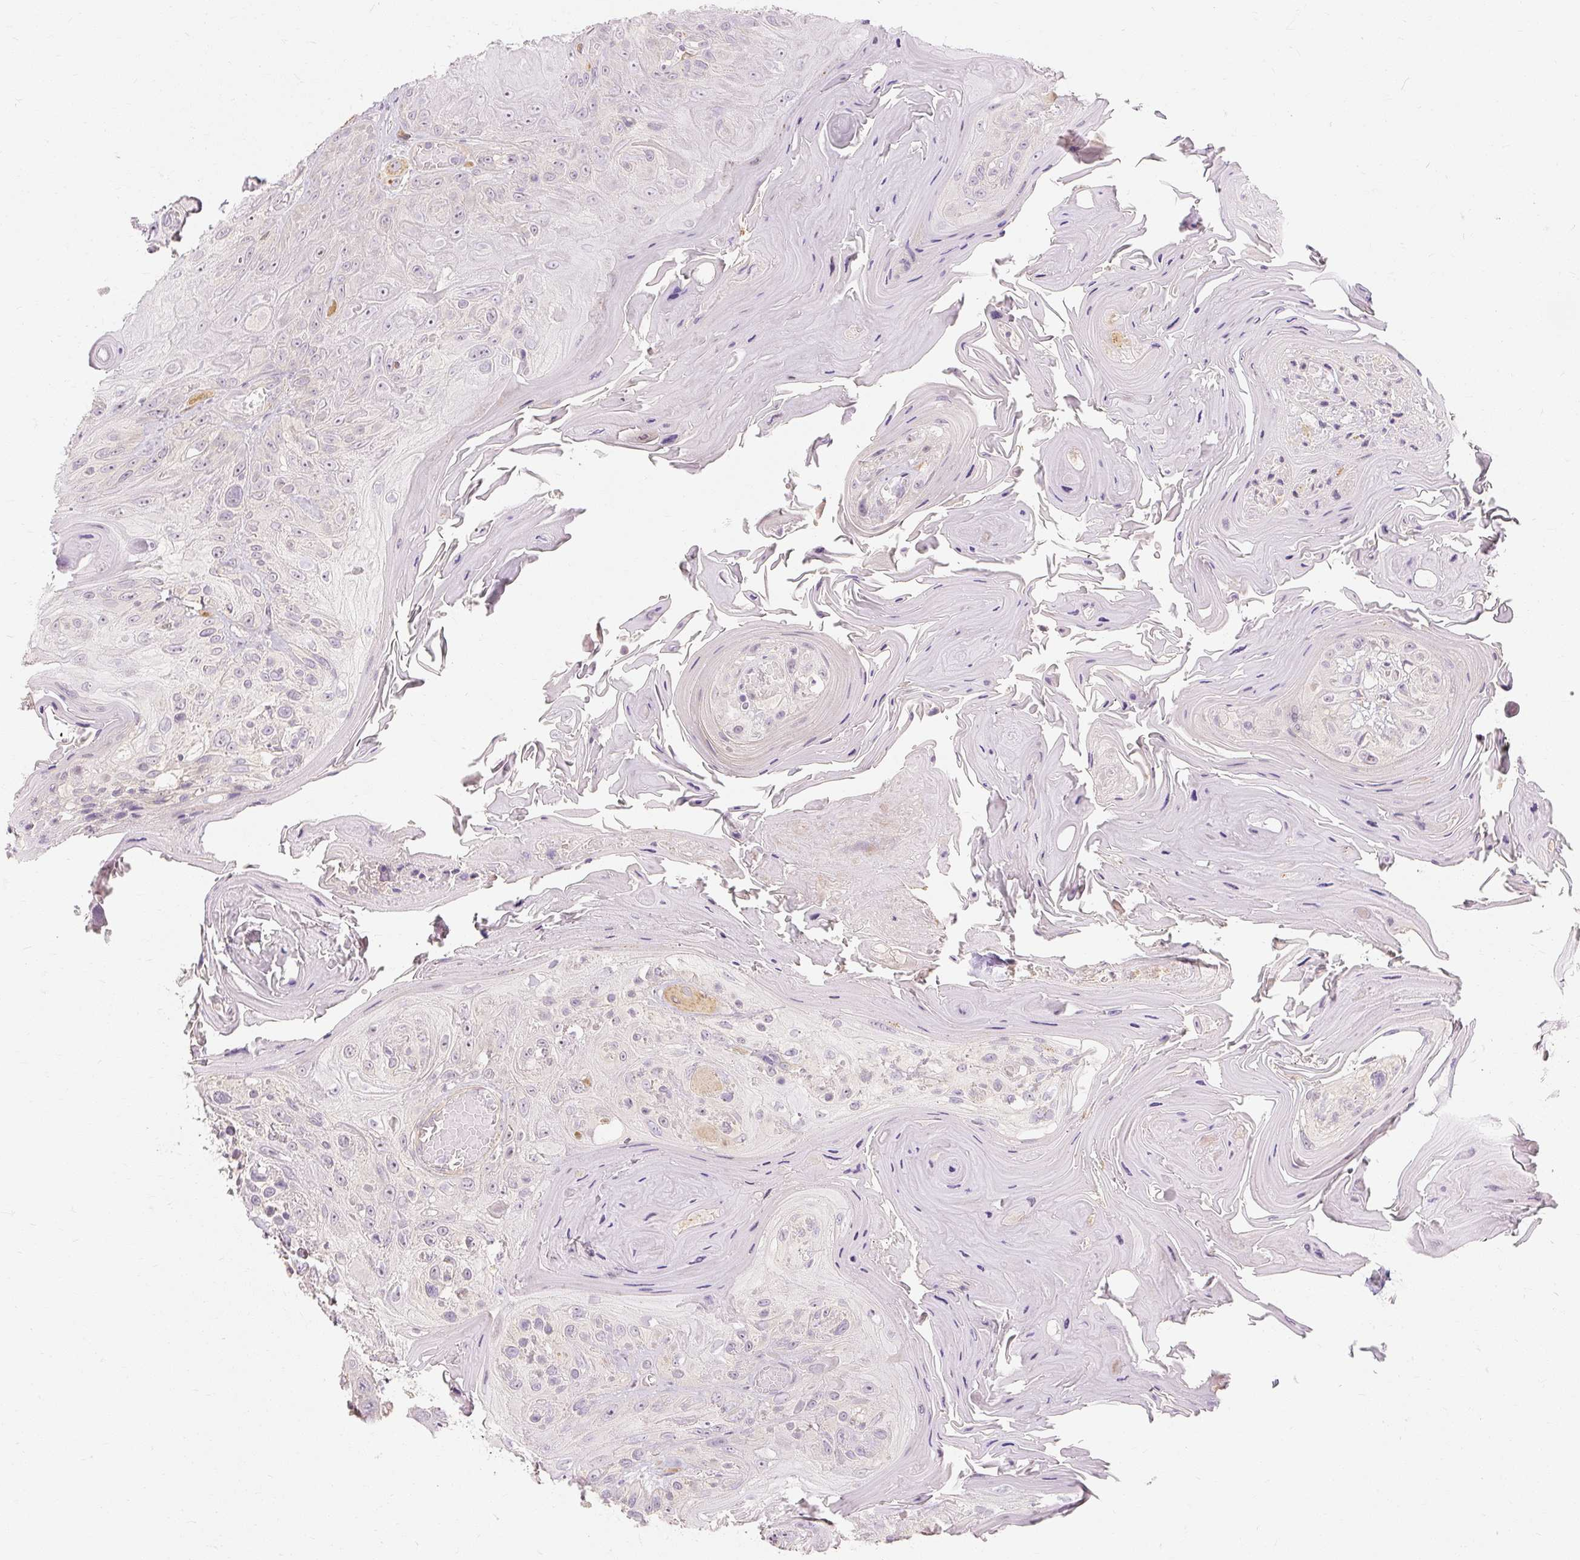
{"staining": {"intensity": "negative", "quantity": "none", "location": "none"}, "tissue": "head and neck cancer", "cell_type": "Tumor cells", "image_type": "cancer", "snomed": [{"axis": "morphology", "description": "Squamous cell carcinoma, NOS"}, {"axis": "topography", "description": "Head-Neck"}], "caption": "A micrograph of human squamous cell carcinoma (head and neck) is negative for staining in tumor cells.", "gene": "CAPN3", "patient": {"sex": "female", "age": 59}}